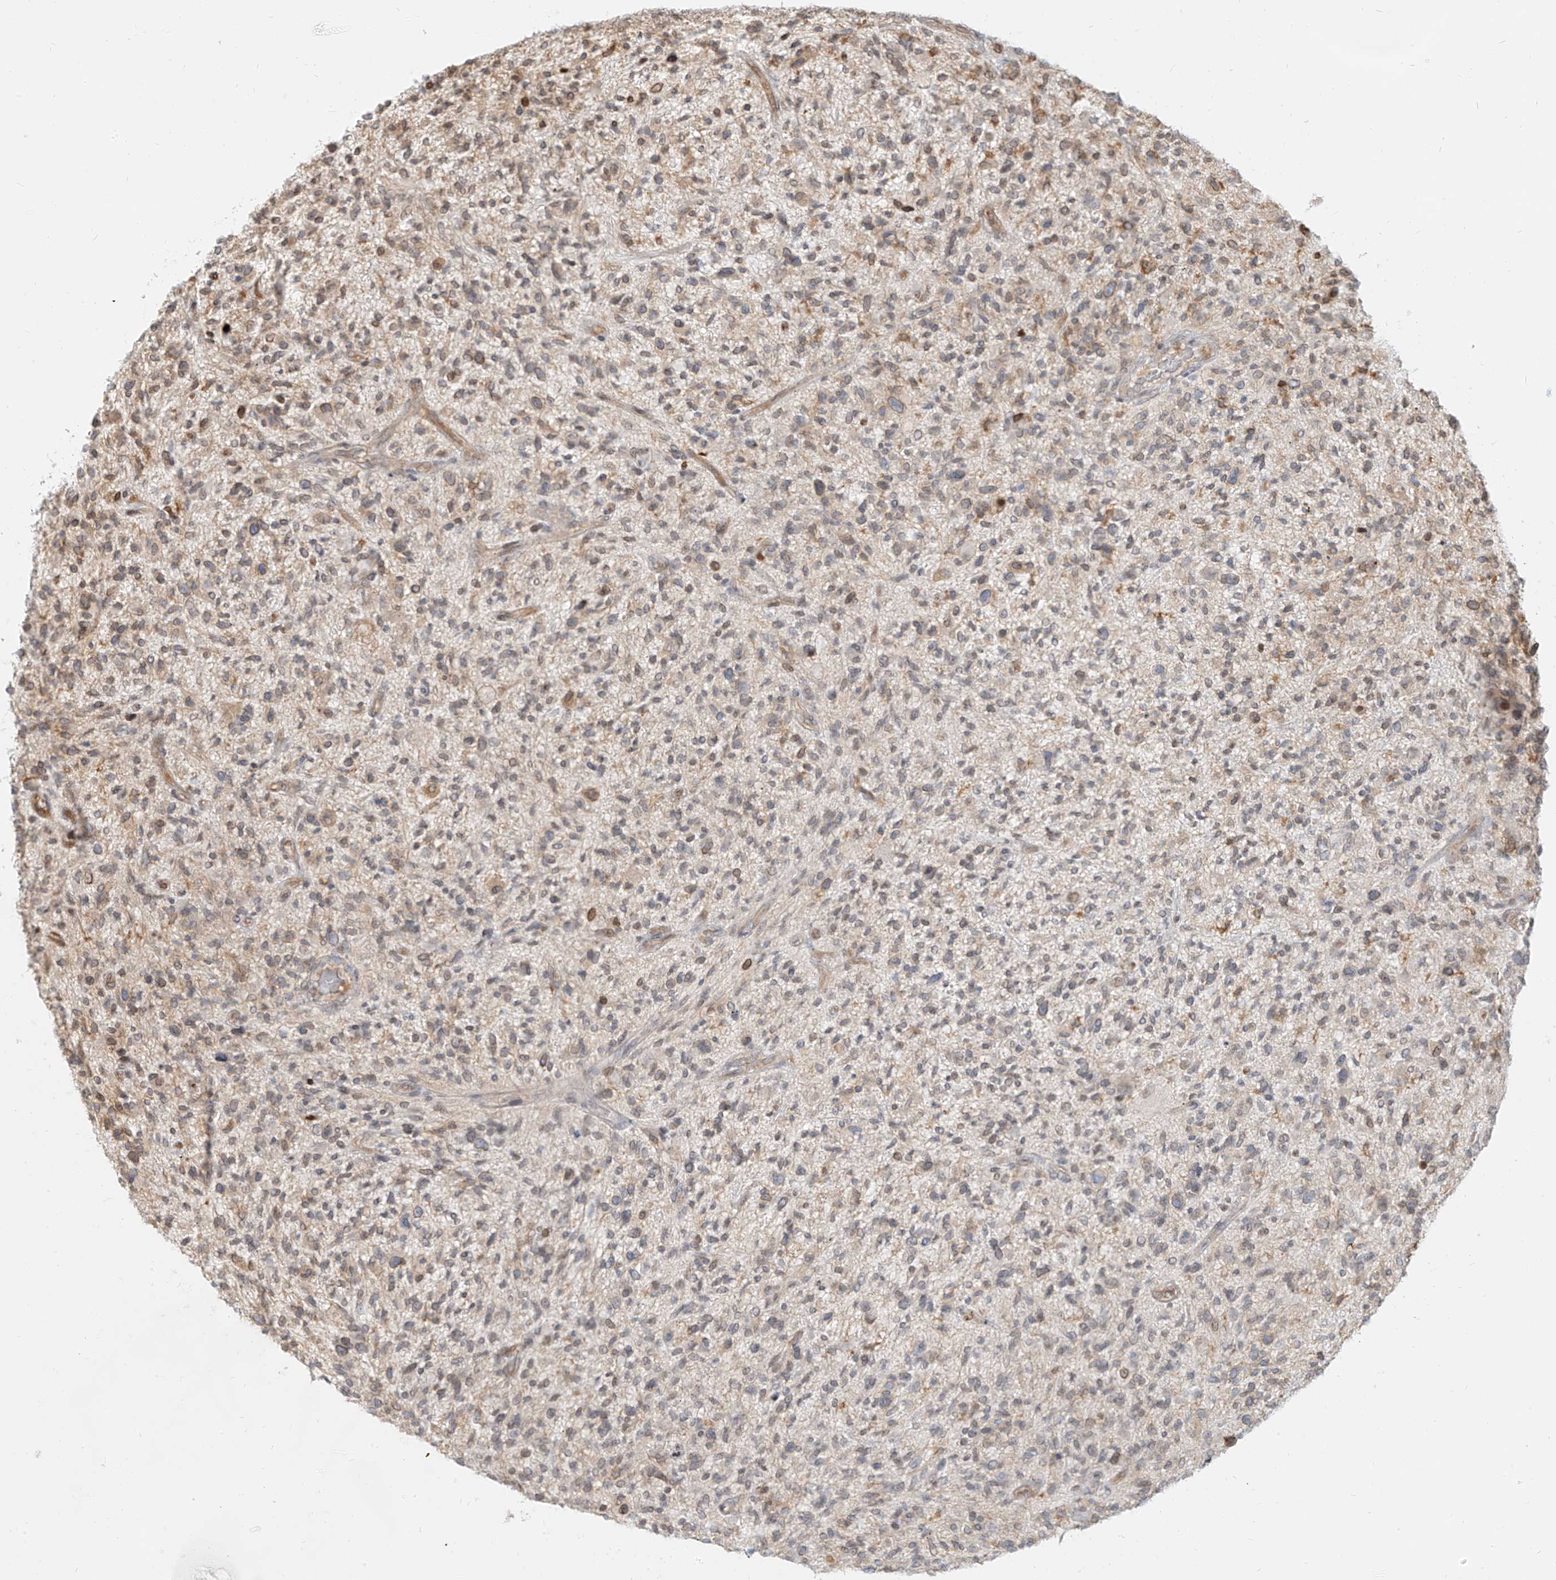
{"staining": {"intensity": "weak", "quantity": "25%-75%", "location": "cytoplasmic/membranous"}, "tissue": "glioma", "cell_type": "Tumor cells", "image_type": "cancer", "snomed": [{"axis": "morphology", "description": "Glioma, malignant, High grade"}, {"axis": "topography", "description": "Brain"}], "caption": "Immunohistochemistry of high-grade glioma (malignant) shows low levels of weak cytoplasmic/membranous staining in about 25%-75% of tumor cells.", "gene": "NHSL1", "patient": {"sex": "male", "age": 47}}